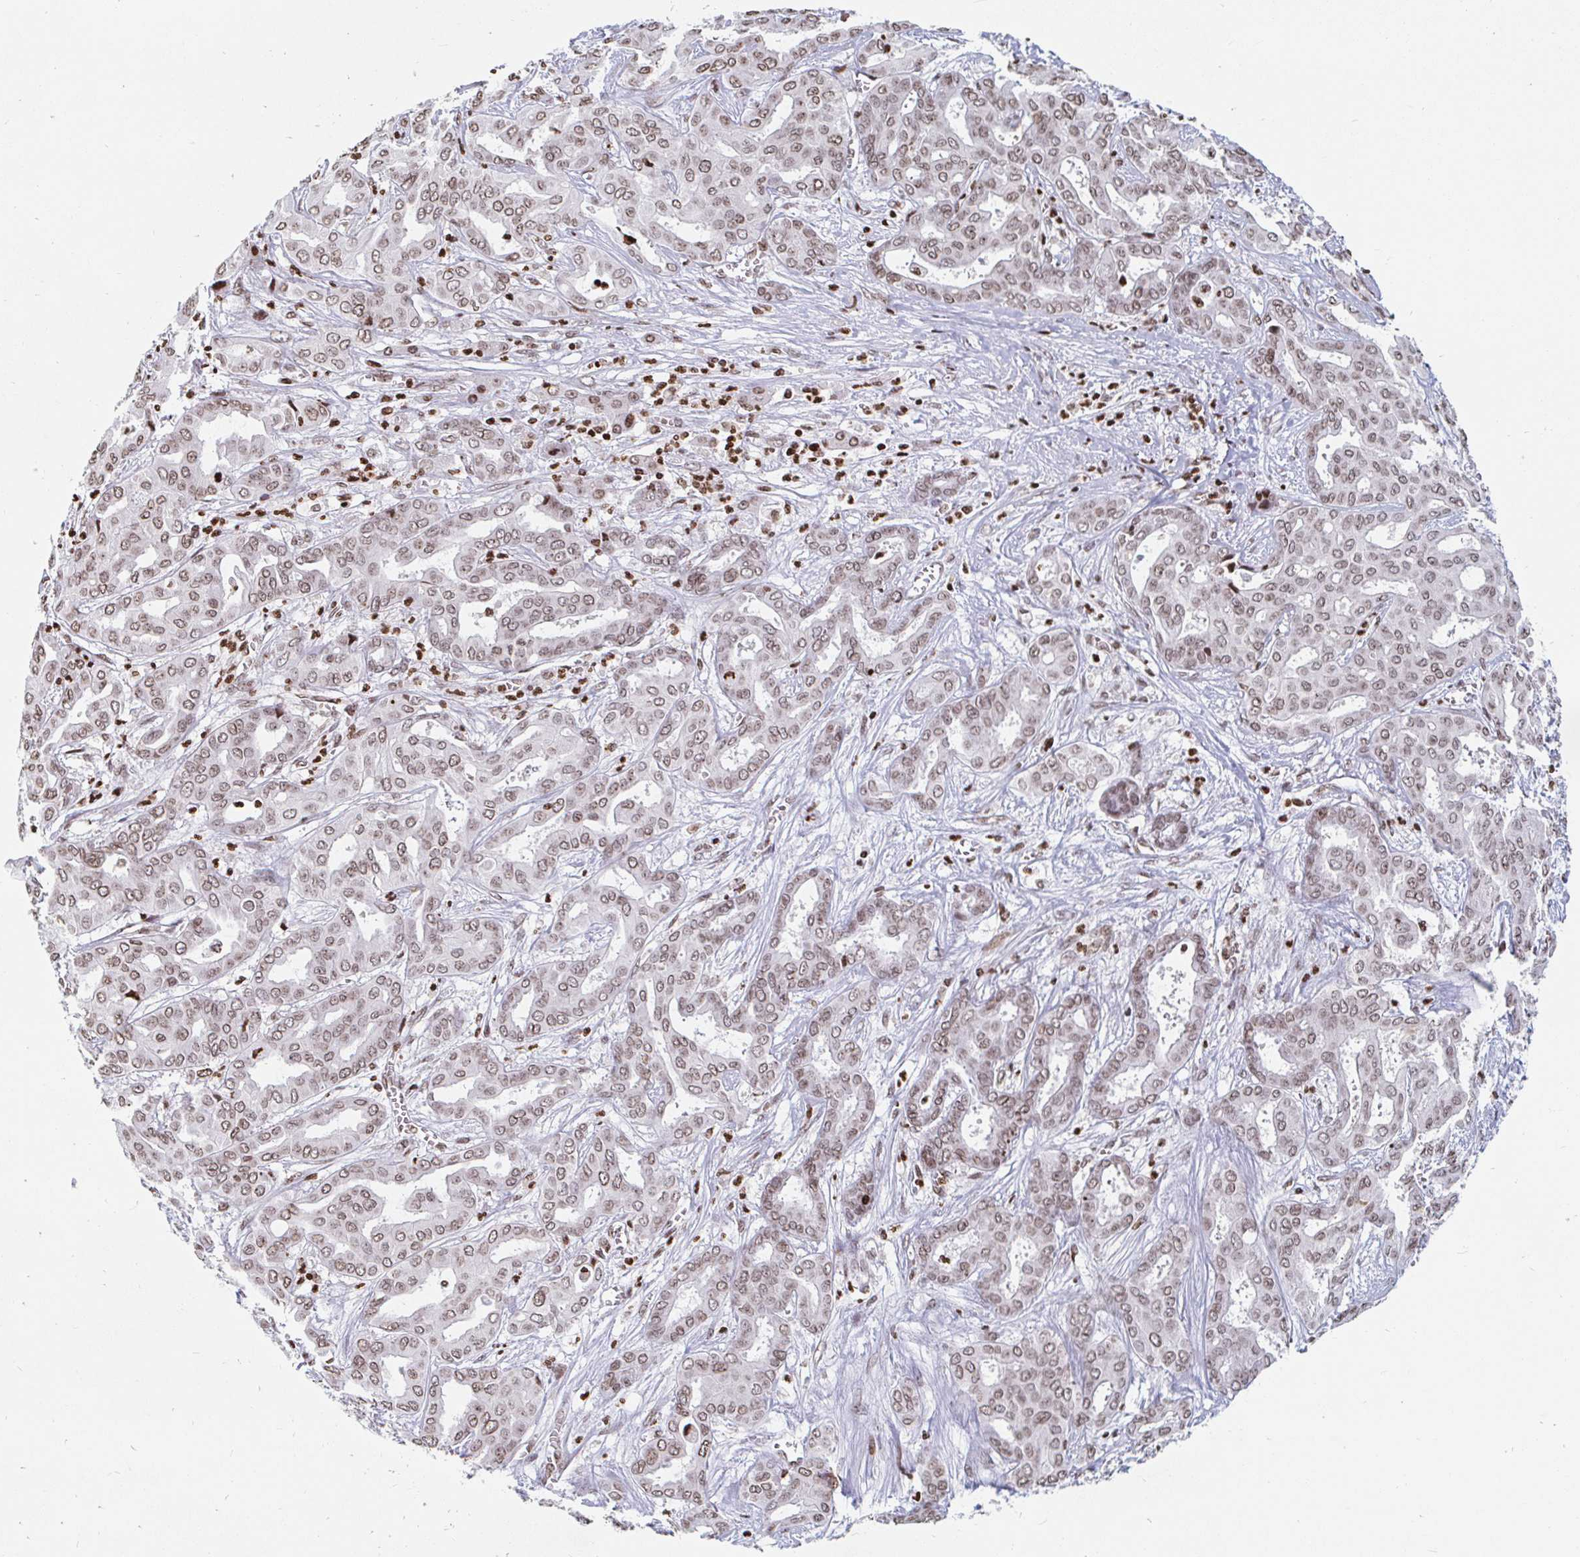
{"staining": {"intensity": "weak", "quantity": ">75%", "location": "nuclear"}, "tissue": "liver cancer", "cell_type": "Tumor cells", "image_type": "cancer", "snomed": [{"axis": "morphology", "description": "Cholangiocarcinoma"}, {"axis": "topography", "description": "Liver"}], "caption": "High-magnification brightfield microscopy of cholangiocarcinoma (liver) stained with DAB (brown) and counterstained with hematoxylin (blue). tumor cells exhibit weak nuclear positivity is identified in about>75% of cells.", "gene": "HOXC10", "patient": {"sex": "female", "age": 64}}